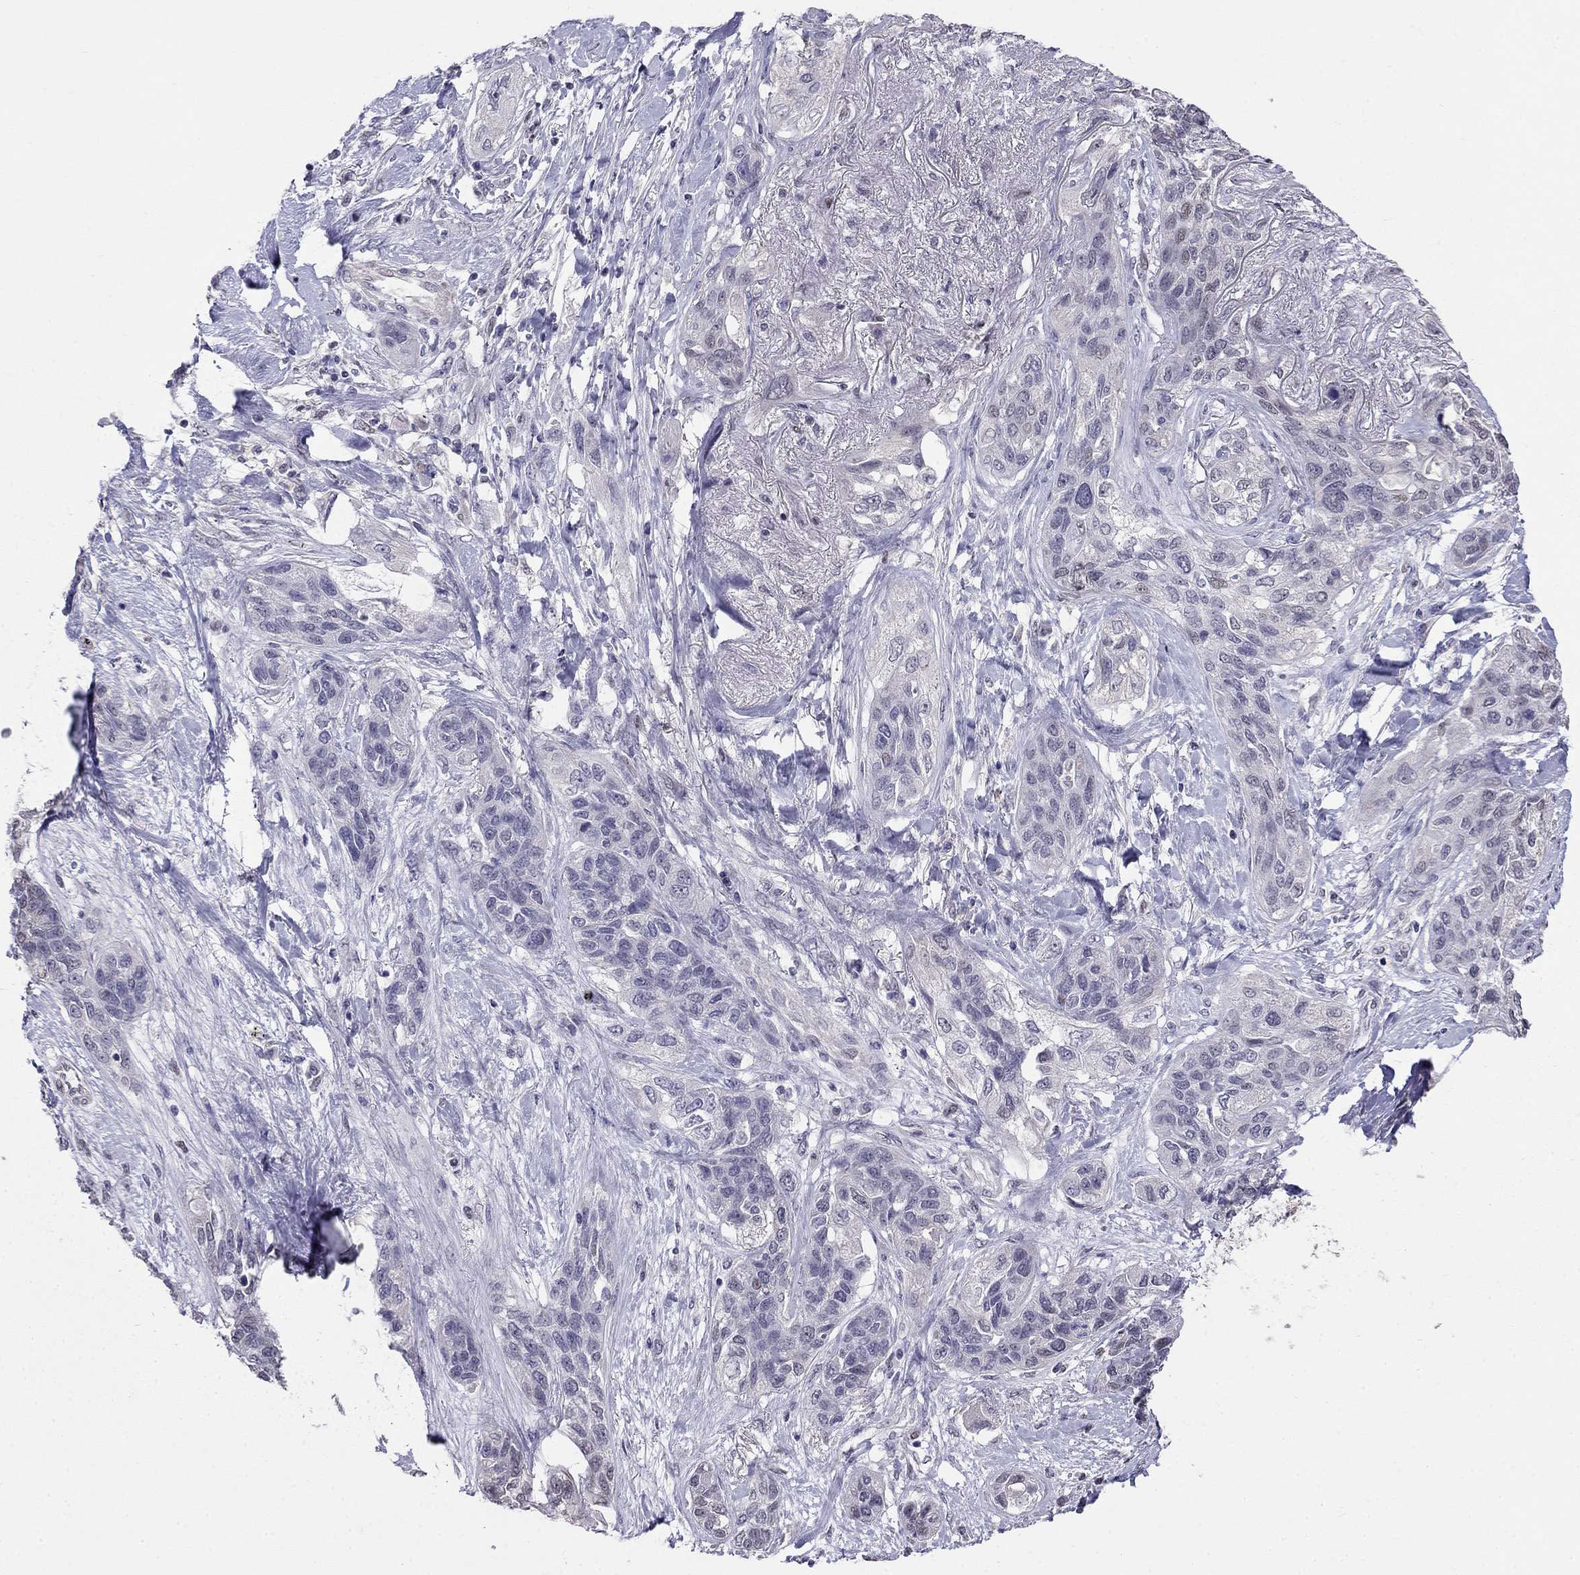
{"staining": {"intensity": "negative", "quantity": "none", "location": "none"}, "tissue": "lung cancer", "cell_type": "Tumor cells", "image_type": "cancer", "snomed": [{"axis": "morphology", "description": "Squamous cell carcinoma, NOS"}, {"axis": "topography", "description": "Lung"}], "caption": "IHC of human lung cancer (squamous cell carcinoma) demonstrates no staining in tumor cells.", "gene": "LRRC39", "patient": {"sex": "female", "age": 70}}